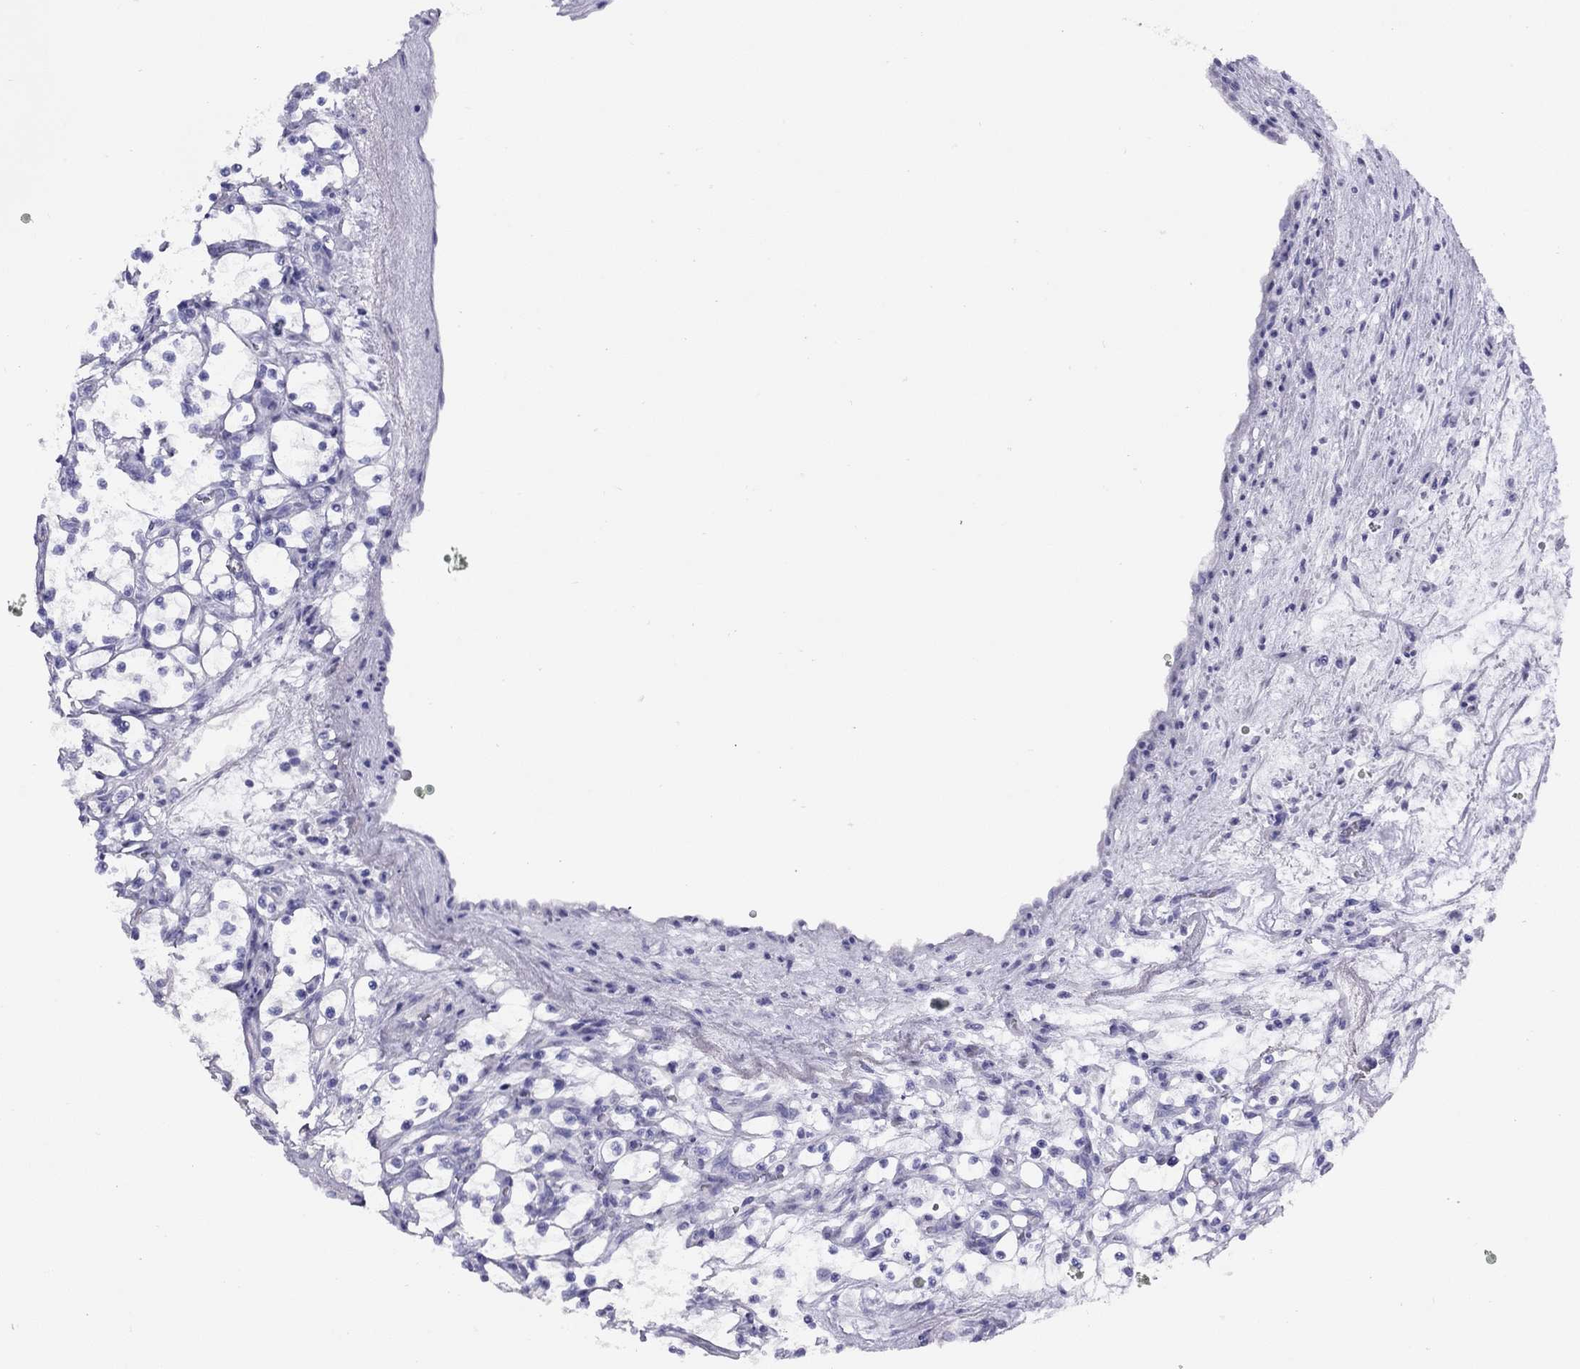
{"staining": {"intensity": "negative", "quantity": "none", "location": "none"}, "tissue": "renal cancer", "cell_type": "Tumor cells", "image_type": "cancer", "snomed": [{"axis": "morphology", "description": "Adenocarcinoma, NOS"}, {"axis": "topography", "description": "Kidney"}], "caption": "An IHC micrograph of renal cancer is shown. There is no staining in tumor cells of renal cancer.", "gene": "LRIT2", "patient": {"sex": "female", "age": 69}}